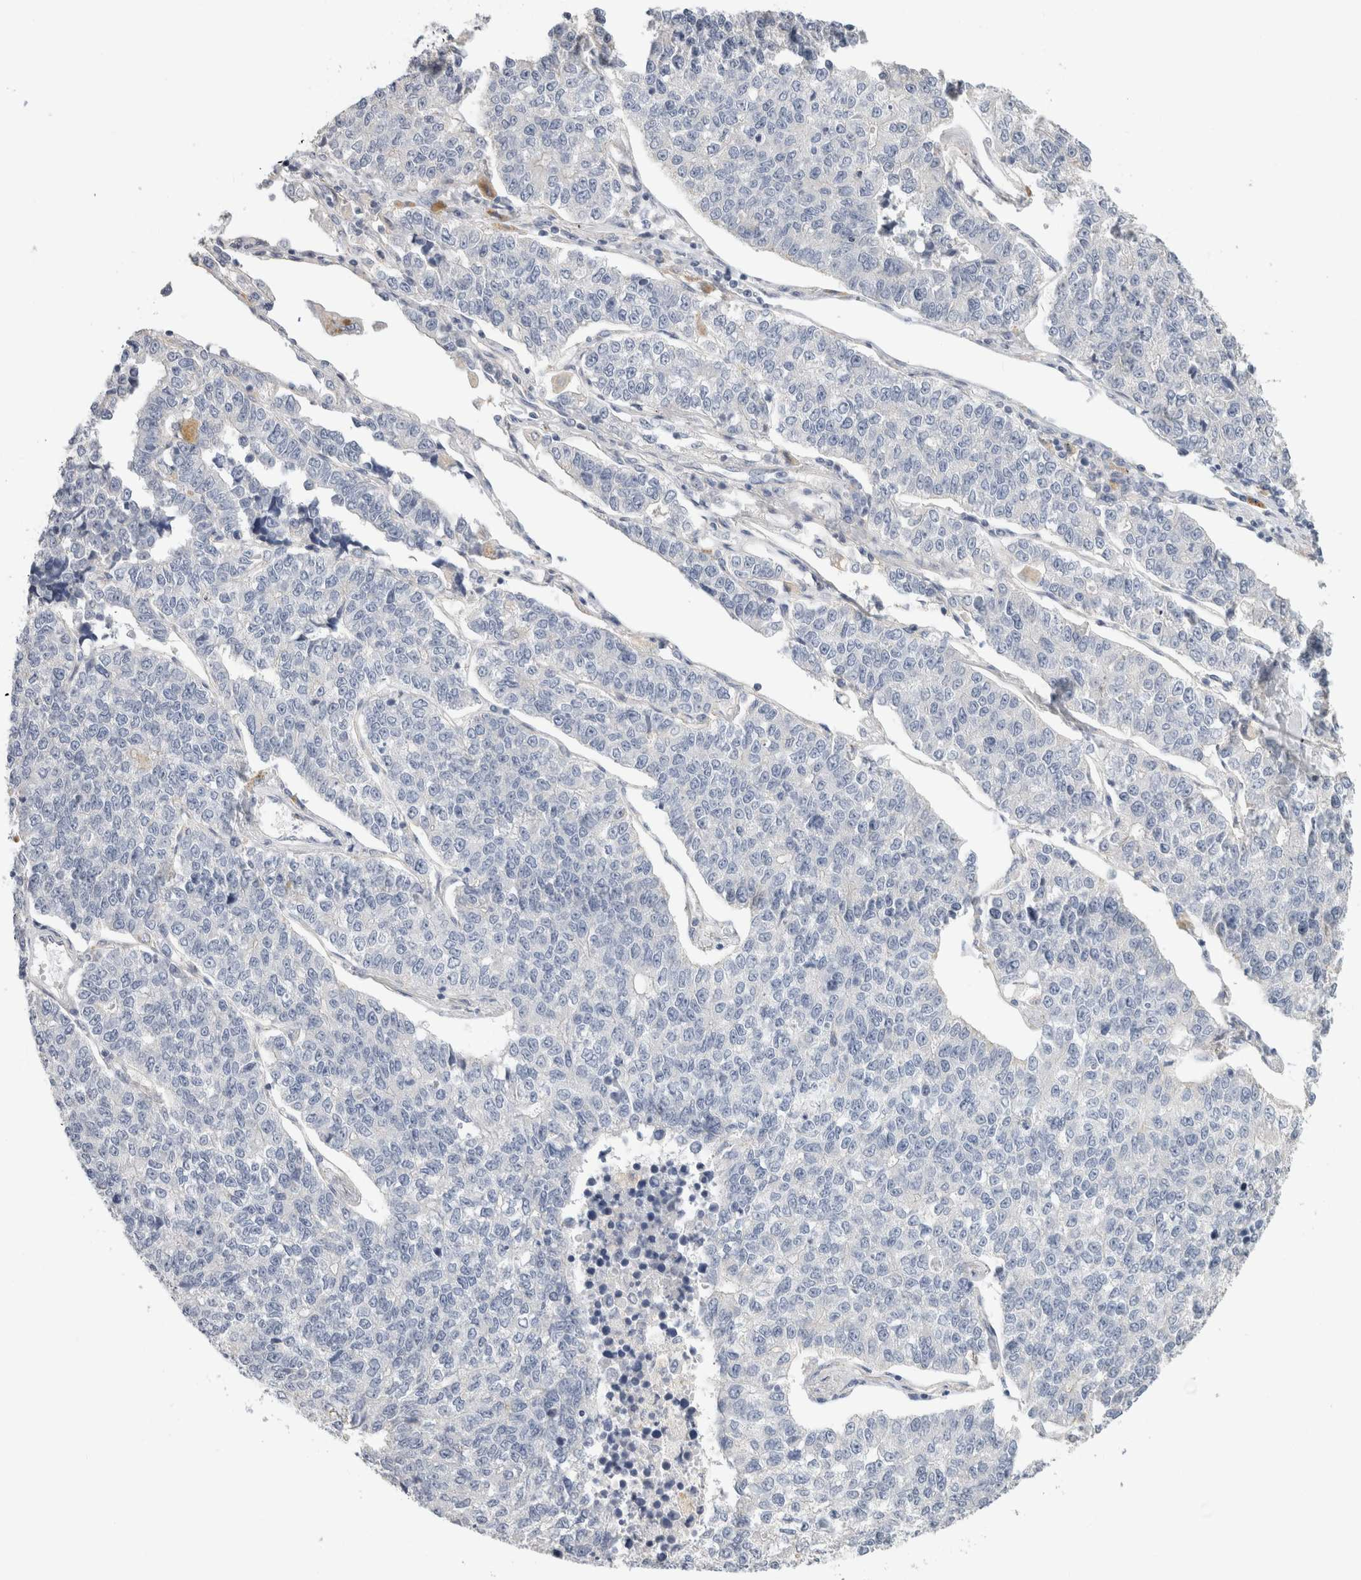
{"staining": {"intensity": "negative", "quantity": "none", "location": "none"}, "tissue": "lung cancer", "cell_type": "Tumor cells", "image_type": "cancer", "snomed": [{"axis": "morphology", "description": "Adenocarcinoma, NOS"}, {"axis": "topography", "description": "Lung"}], "caption": "Lung cancer (adenocarcinoma) was stained to show a protein in brown. There is no significant expression in tumor cells.", "gene": "AFP", "patient": {"sex": "male", "age": 49}}